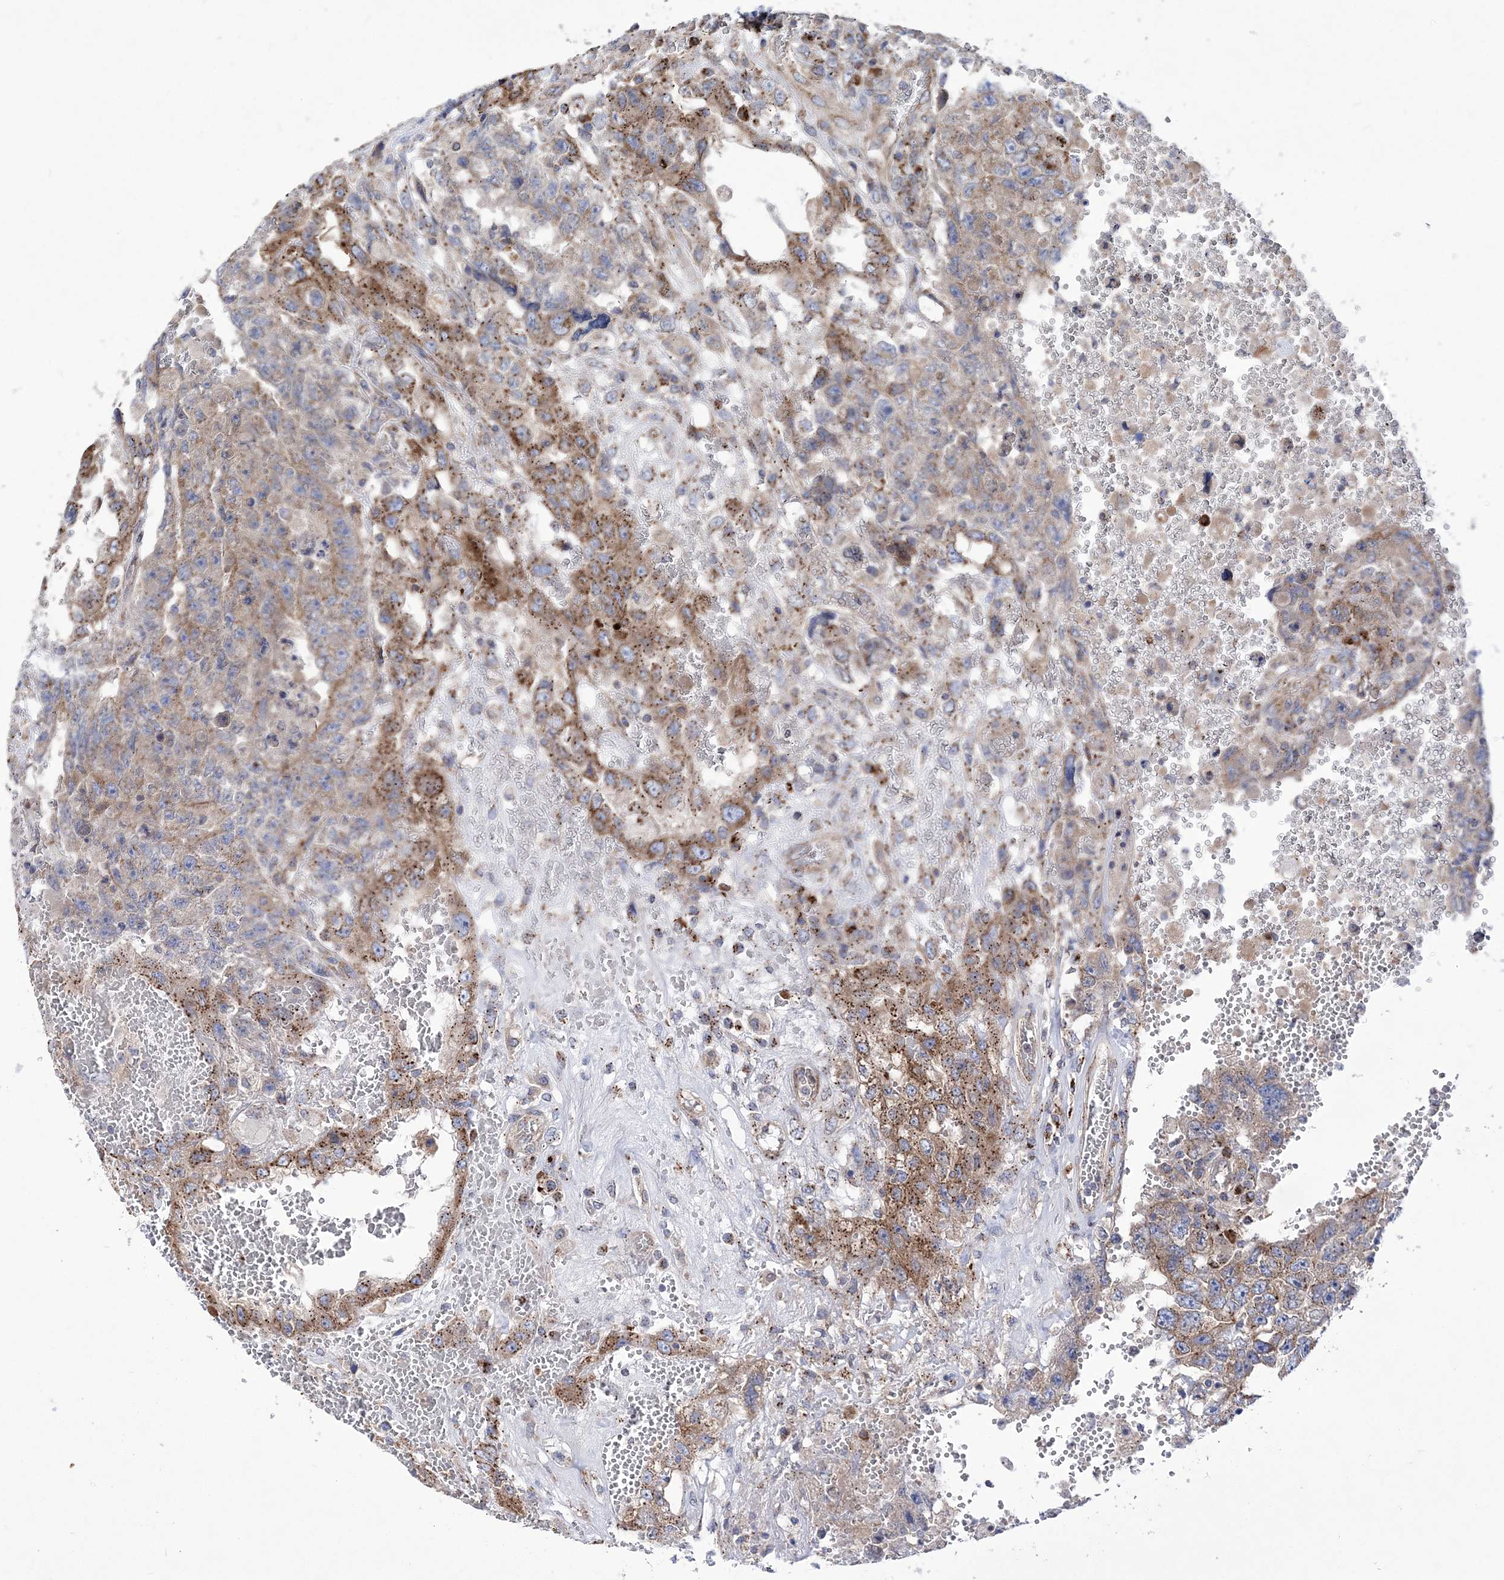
{"staining": {"intensity": "moderate", "quantity": ">75%", "location": "cytoplasmic/membranous"}, "tissue": "testis cancer", "cell_type": "Tumor cells", "image_type": "cancer", "snomed": [{"axis": "morphology", "description": "Carcinoma, Embryonal, NOS"}, {"axis": "topography", "description": "Testis"}], "caption": "Immunohistochemical staining of human testis cancer (embryonal carcinoma) displays medium levels of moderate cytoplasmic/membranous protein staining in approximately >75% of tumor cells. The protein is shown in brown color, while the nuclei are stained blue.", "gene": "COPB2", "patient": {"sex": "male", "age": 26}}